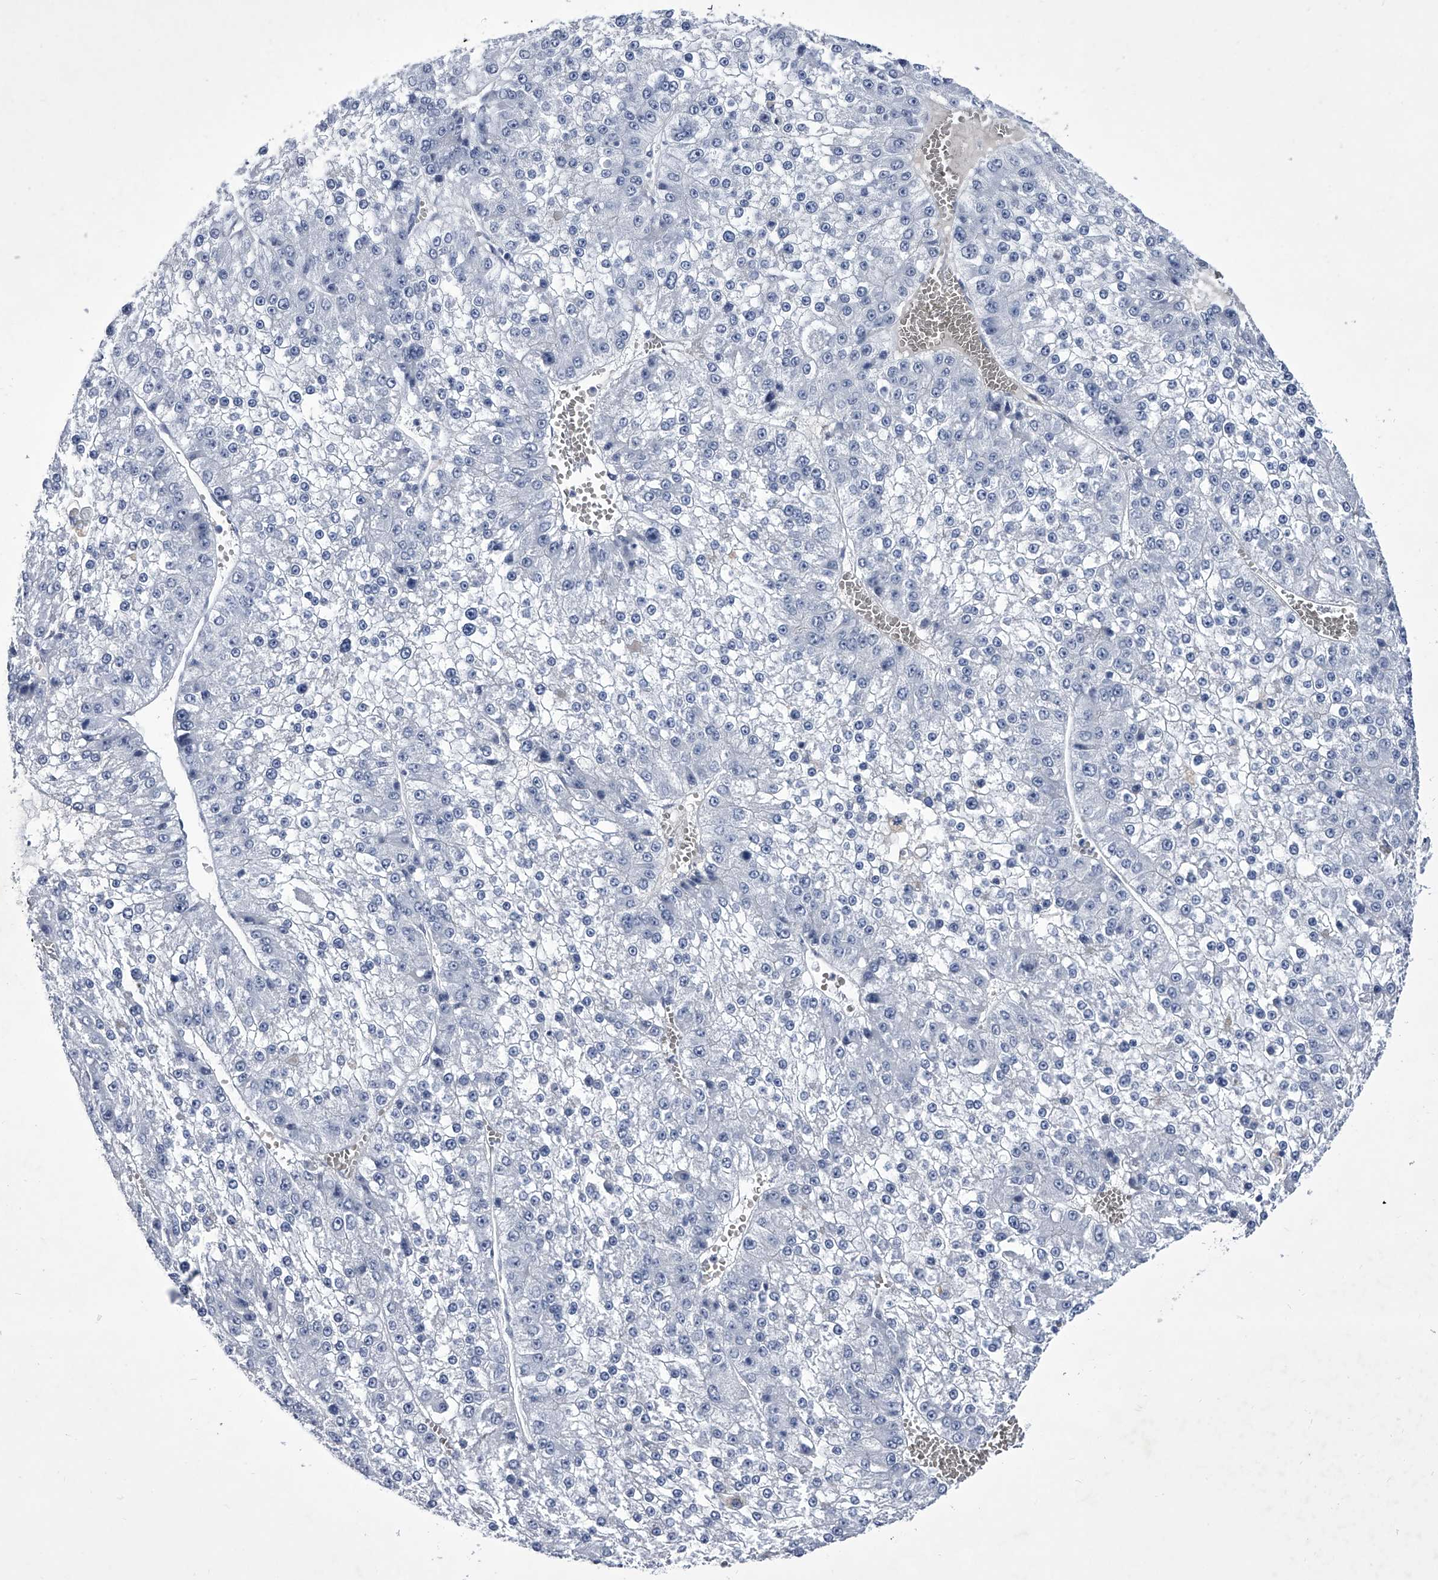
{"staining": {"intensity": "negative", "quantity": "none", "location": "none"}, "tissue": "liver cancer", "cell_type": "Tumor cells", "image_type": "cancer", "snomed": [{"axis": "morphology", "description": "Carcinoma, Hepatocellular, NOS"}, {"axis": "topography", "description": "Liver"}], "caption": "Protein analysis of hepatocellular carcinoma (liver) demonstrates no significant positivity in tumor cells.", "gene": "CRISP2", "patient": {"sex": "female", "age": 73}}